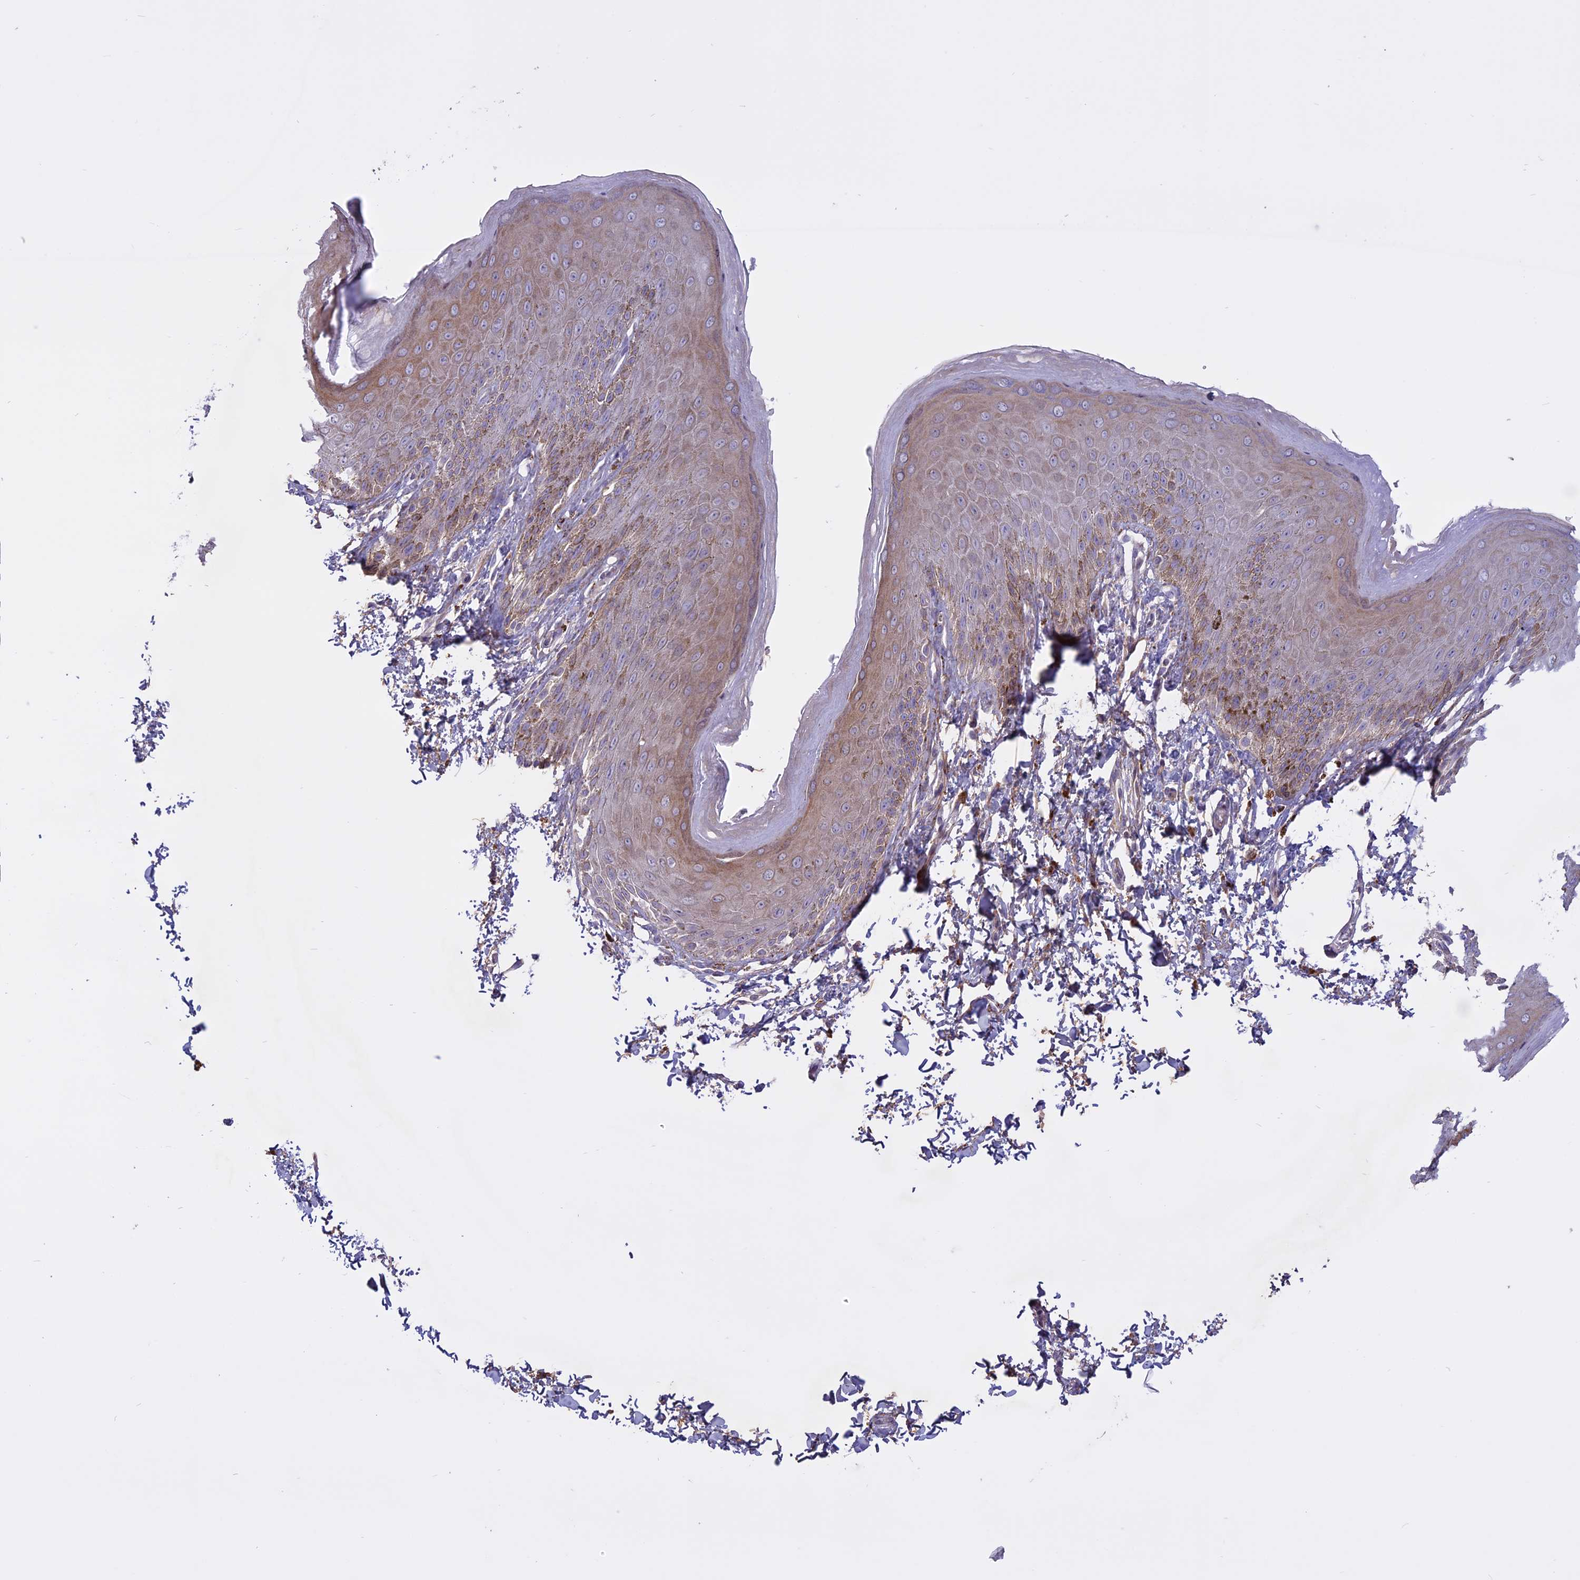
{"staining": {"intensity": "weak", "quantity": "25%-75%", "location": "cytoplasmic/membranous"}, "tissue": "skin", "cell_type": "Epidermal cells", "image_type": "normal", "snomed": [{"axis": "morphology", "description": "Normal tissue, NOS"}, {"axis": "topography", "description": "Anal"}], "caption": "This image shows IHC staining of benign skin, with low weak cytoplasmic/membranous positivity in about 25%-75% of epidermal cells.", "gene": "SPHKAP", "patient": {"sex": "male", "age": 44}}